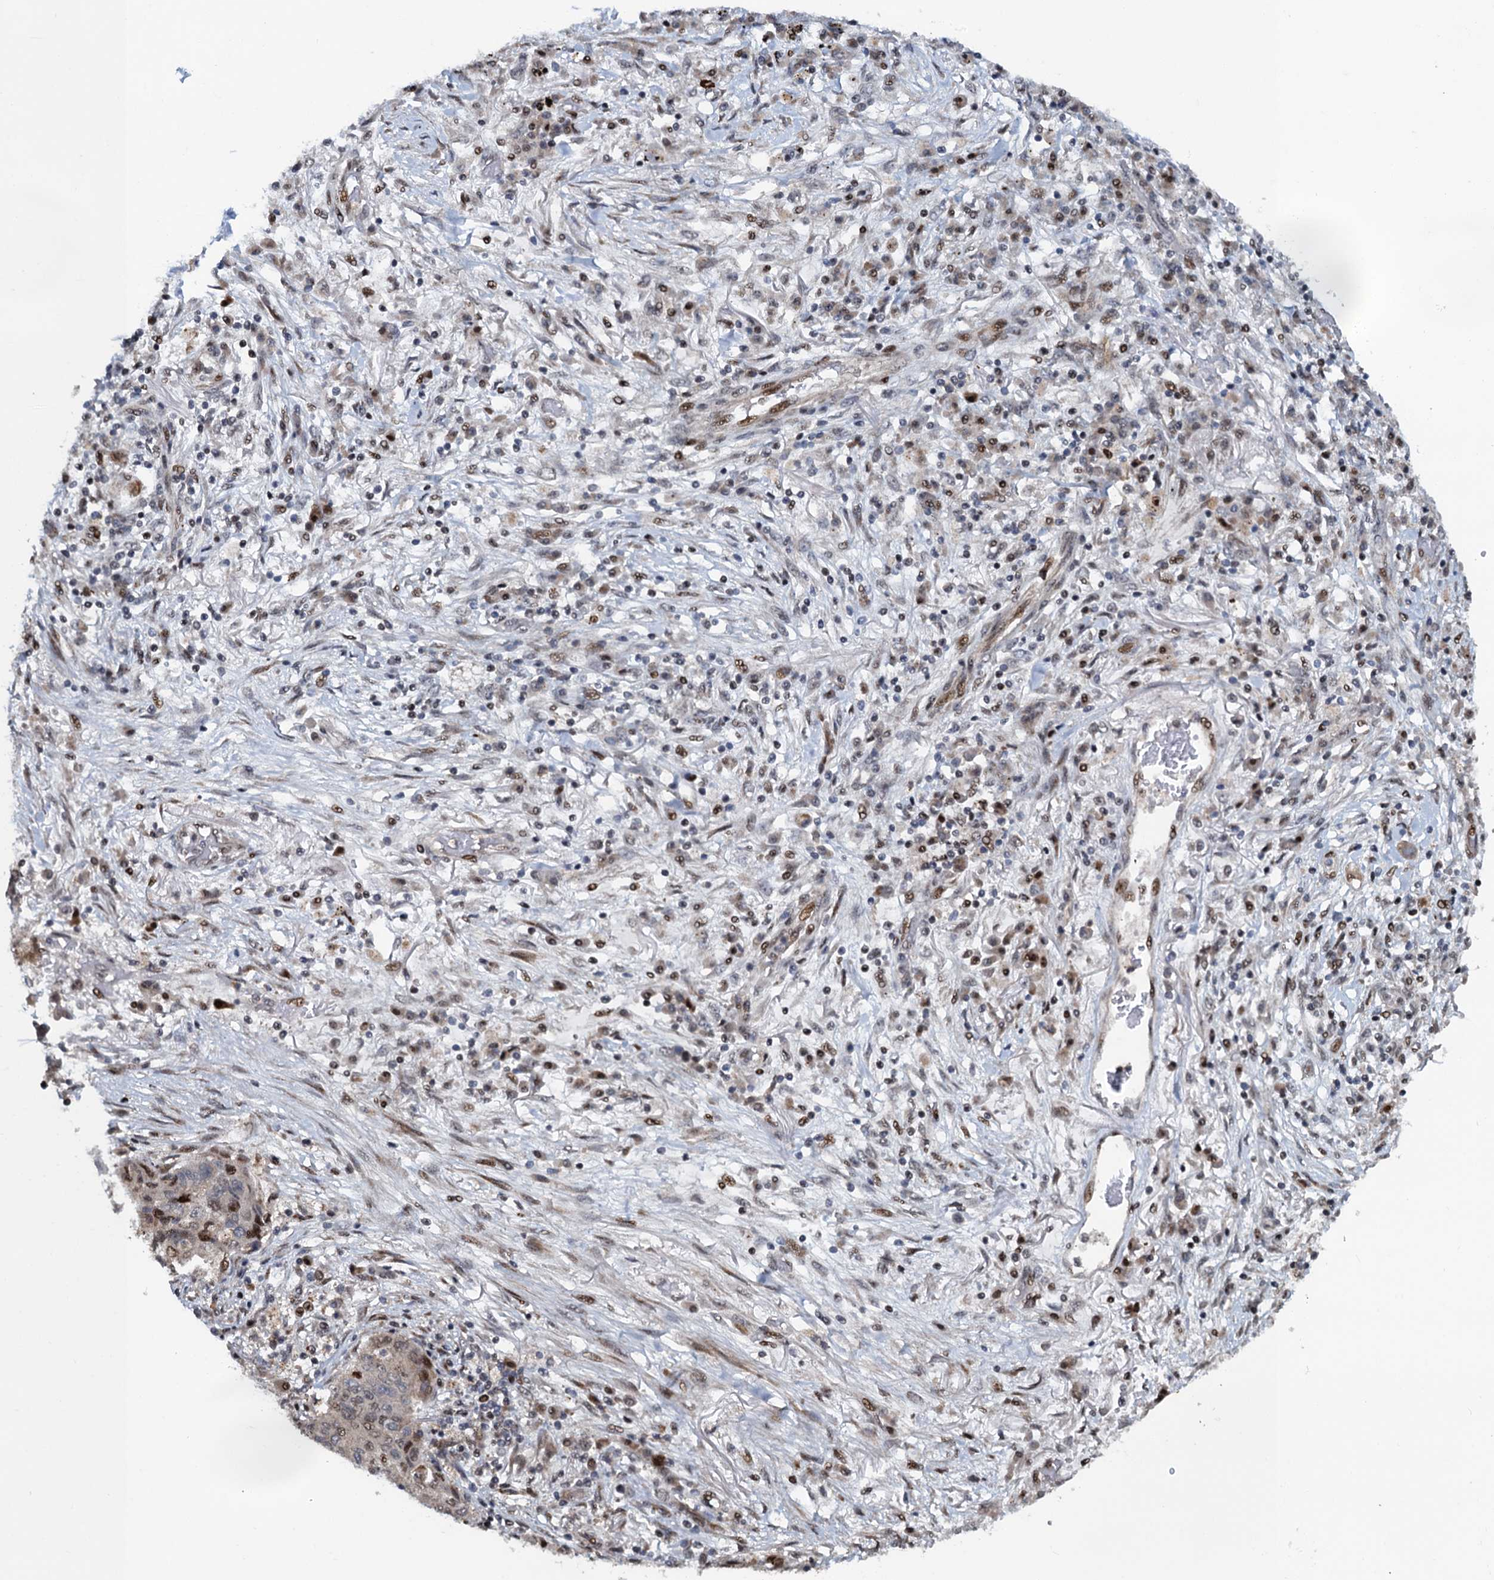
{"staining": {"intensity": "moderate", "quantity": "<25%", "location": "nuclear"}, "tissue": "lung cancer", "cell_type": "Tumor cells", "image_type": "cancer", "snomed": [{"axis": "morphology", "description": "Squamous cell carcinoma, NOS"}, {"axis": "topography", "description": "Lung"}], "caption": "About <25% of tumor cells in human lung cancer (squamous cell carcinoma) reveal moderate nuclear protein expression as visualized by brown immunohistochemical staining.", "gene": "ATOSA", "patient": {"sex": "male", "age": 74}}